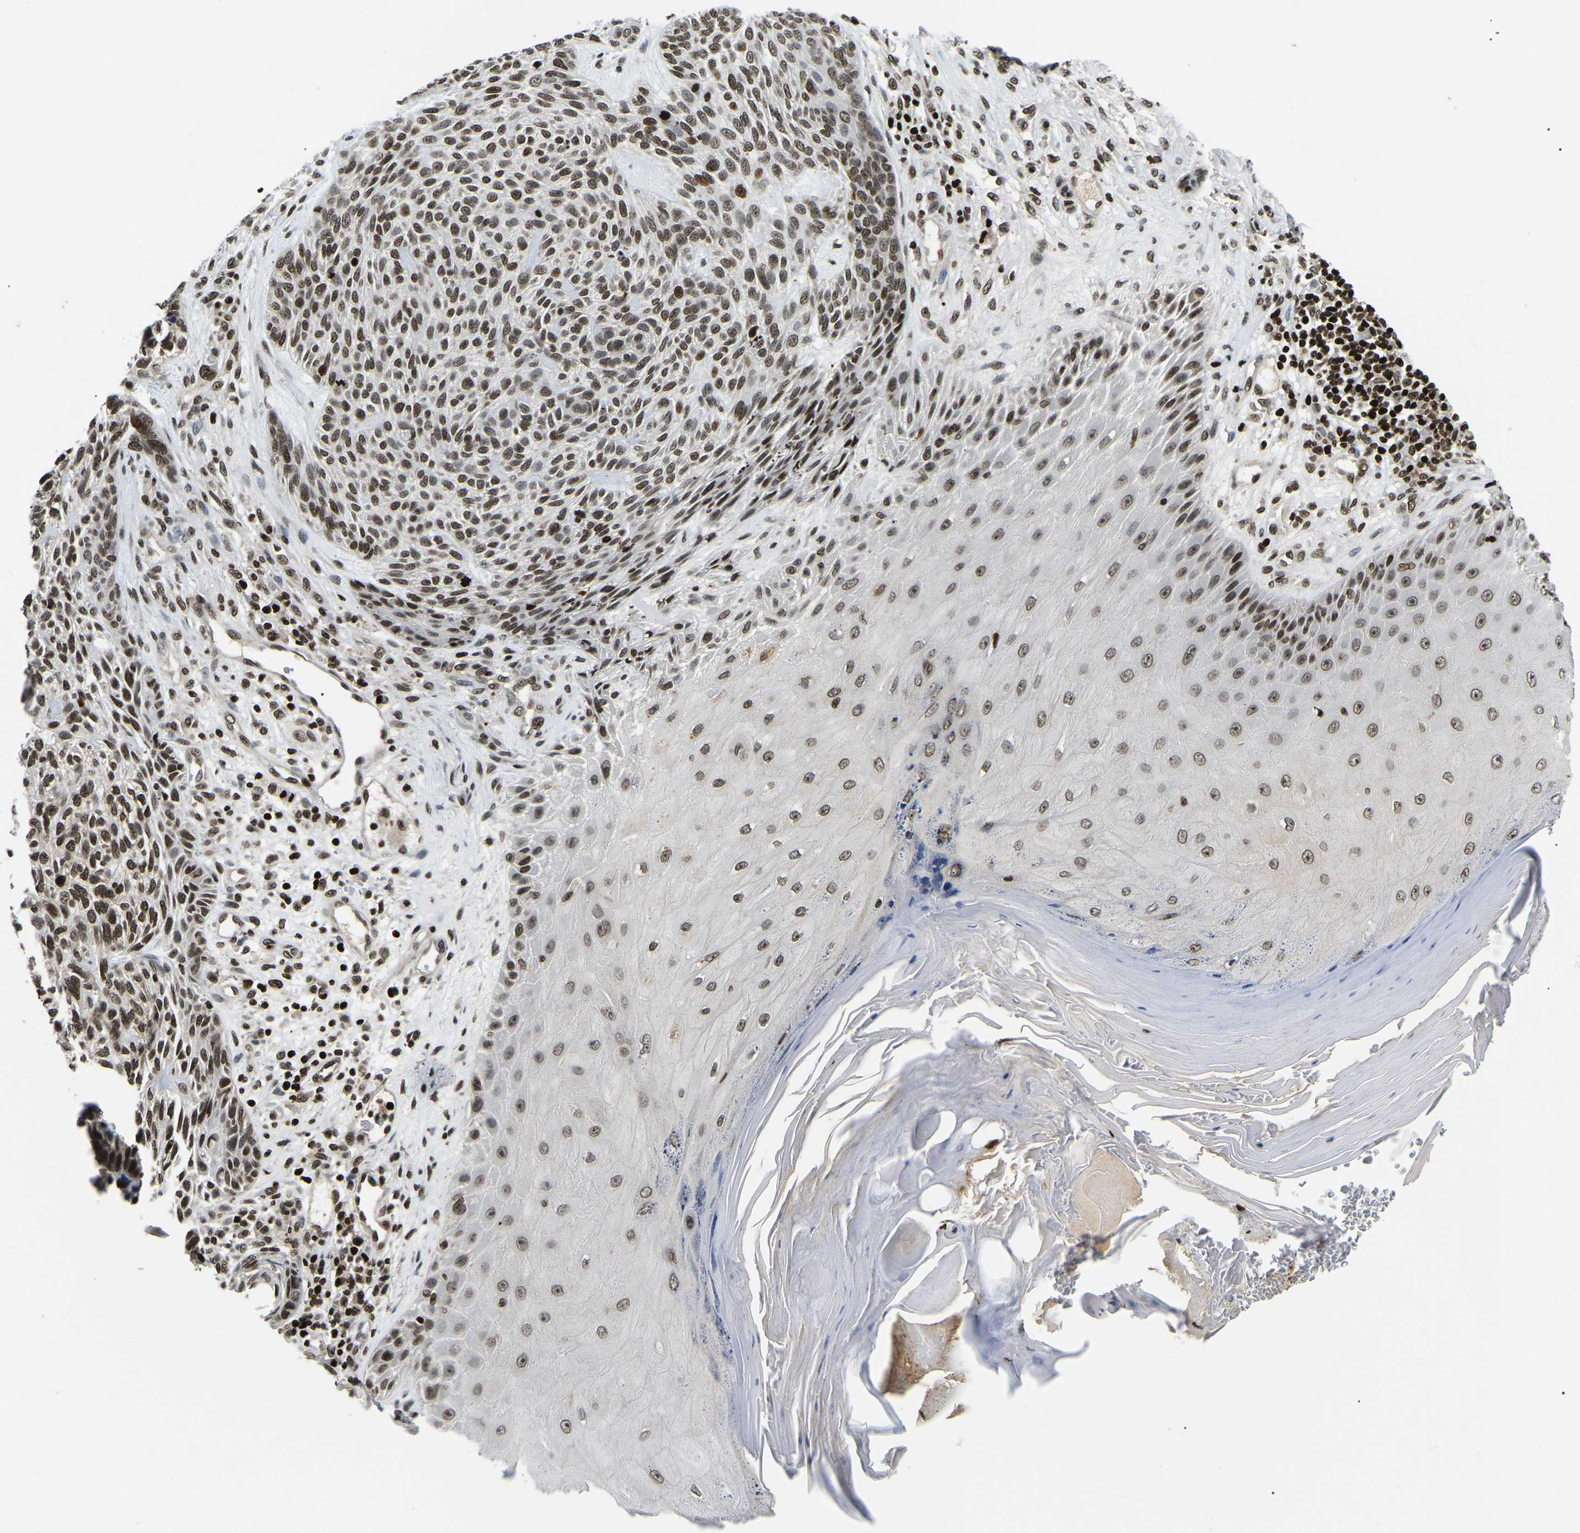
{"staining": {"intensity": "moderate", "quantity": ">75%", "location": "nuclear"}, "tissue": "skin cancer", "cell_type": "Tumor cells", "image_type": "cancer", "snomed": [{"axis": "morphology", "description": "Basal cell carcinoma"}, {"axis": "topography", "description": "Skin"}], "caption": "There is medium levels of moderate nuclear staining in tumor cells of skin cancer, as demonstrated by immunohistochemical staining (brown color).", "gene": "LRRC61", "patient": {"sex": "male", "age": 55}}